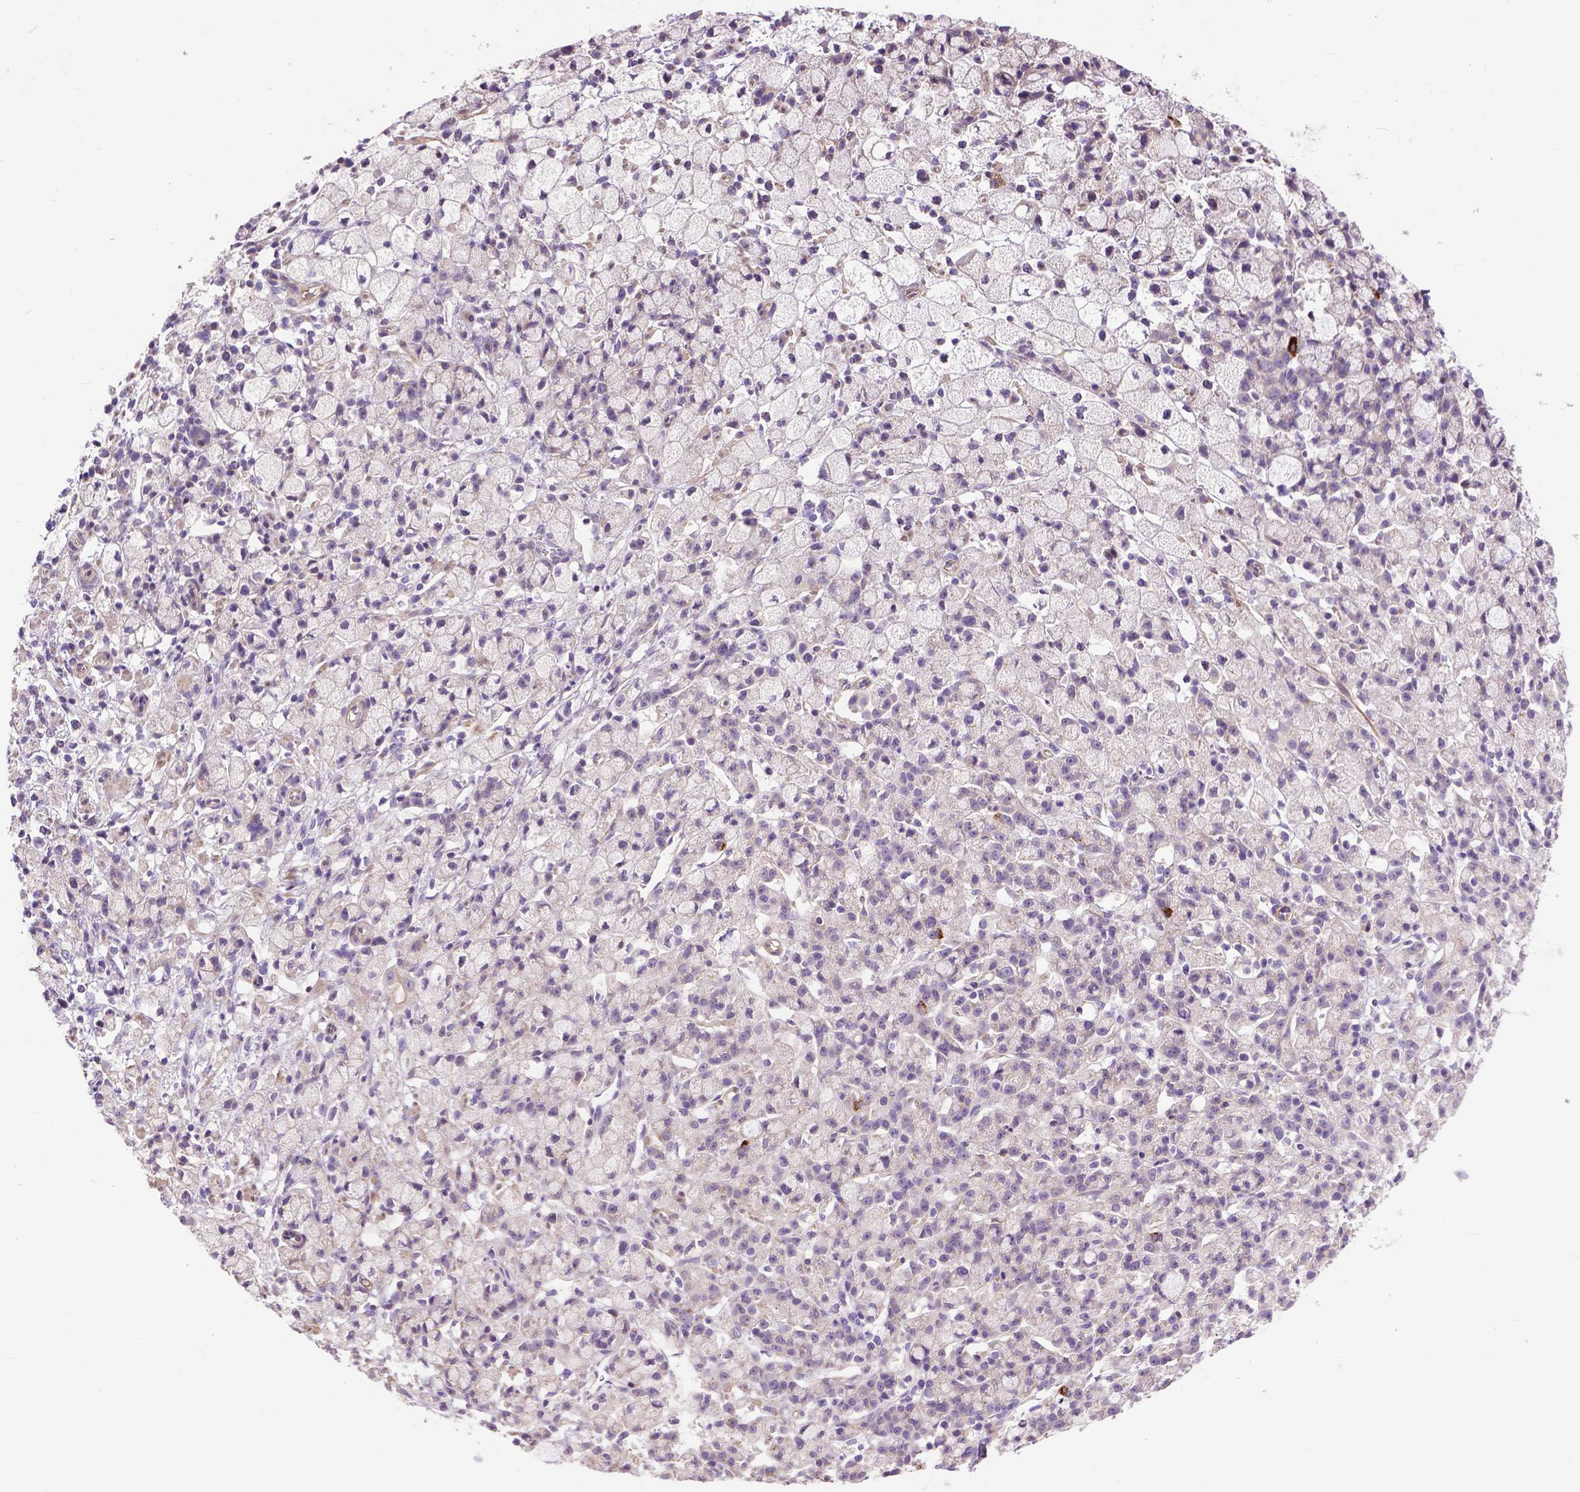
{"staining": {"intensity": "negative", "quantity": "none", "location": "none"}, "tissue": "stomach cancer", "cell_type": "Tumor cells", "image_type": "cancer", "snomed": [{"axis": "morphology", "description": "Adenocarcinoma, NOS"}, {"axis": "topography", "description": "Stomach"}], "caption": "This is an IHC micrograph of human stomach cancer. There is no positivity in tumor cells.", "gene": "BANF2", "patient": {"sex": "male", "age": 58}}